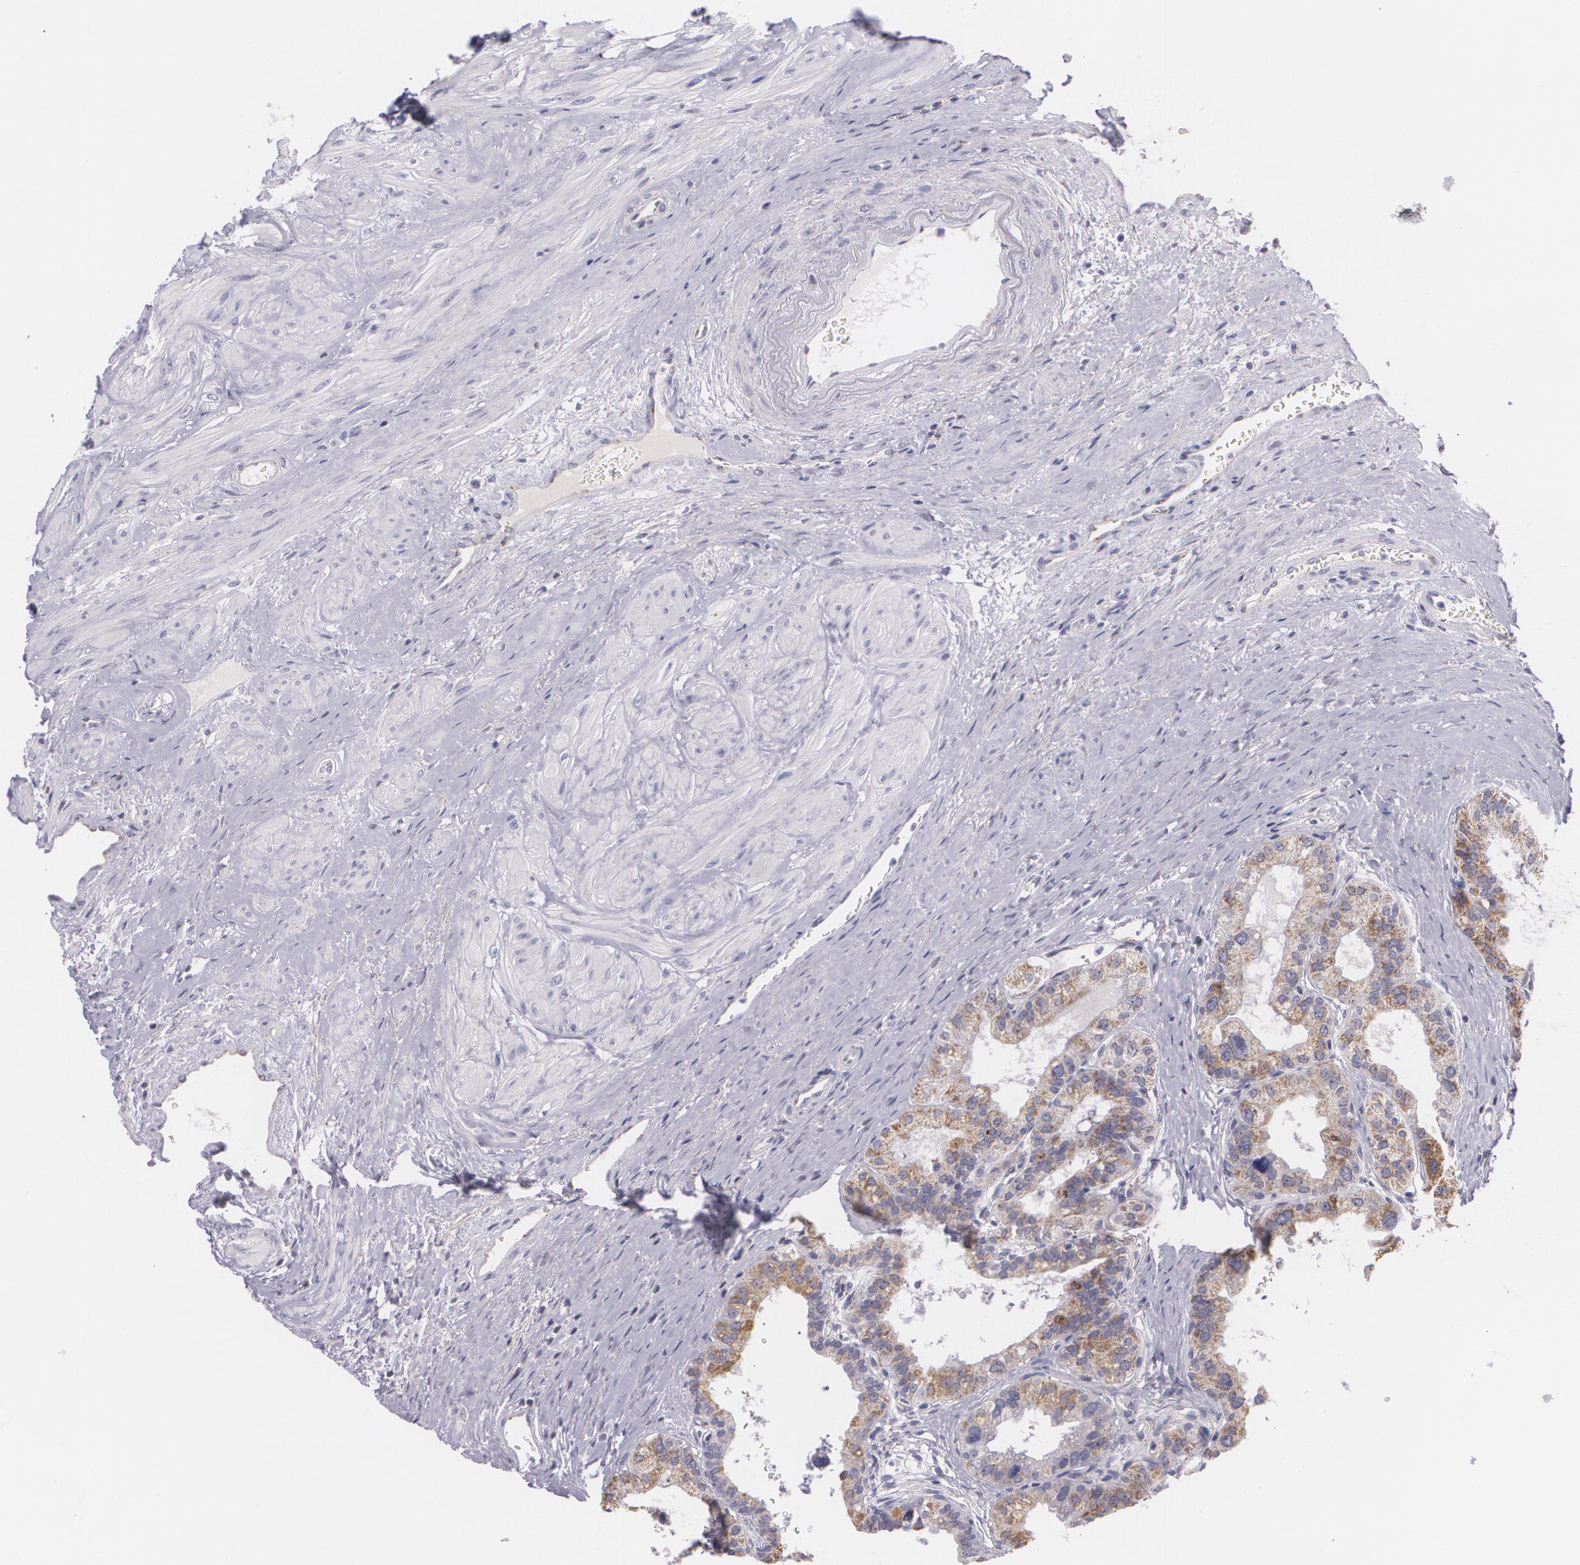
{"staining": {"intensity": "moderate", "quantity": "<25%", "location": "cytoplasmic/membranous"}, "tissue": "prostate", "cell_type": "Glandular cells", "image_type": "normal", "snomed": [{"axis": "morphology", "description": "Normal tissue, NOS"}, {"axis": "topography", "description": "Prostate"}], "caption": "A photomicrograph of prostate stained for a protein demonstrates moderate cytoplasmic/membranous brown staining in glandular cells.", "gene": "CILK1", "patient": {"sex": "male", "age": 60}}